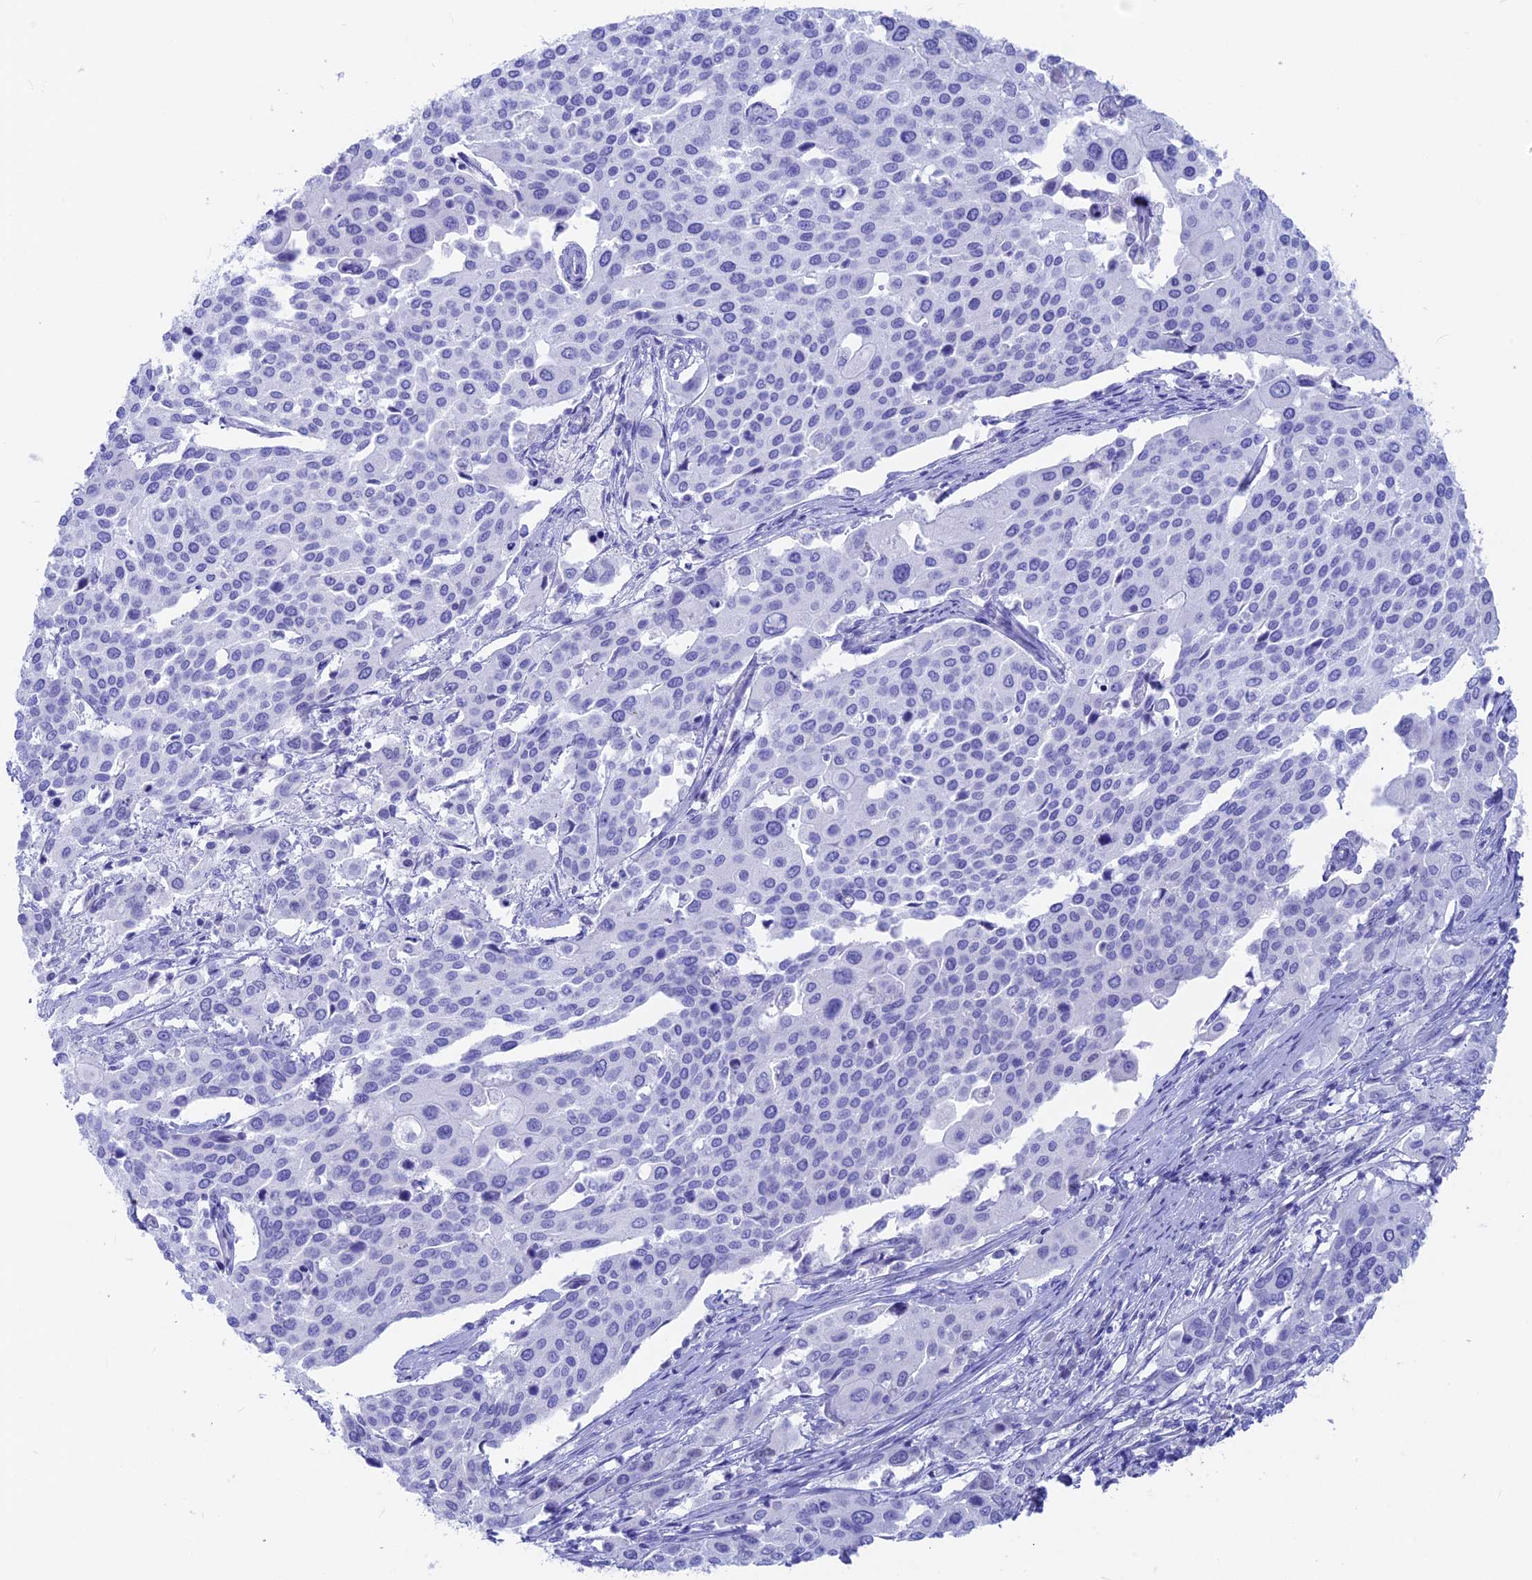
{"staining": {"intensity": "negative", "quantity": "none", "location": "none"}, "tissue": "cervical cancer", "cell_type": "Tumor cells", "image_type": "cancer", "snomed": [{"axis": "morphology", "description": "Squamous cell carcinoma, NOS"}, {"axis": "topography", "description": "Cervix"}], "caption": "Human cervical squamous cell carcinoma stained for a protein using IHC displays no expression in tumor cells.", "gene": "GNGT2", "patient": {"sex": "female", "age": 44}}